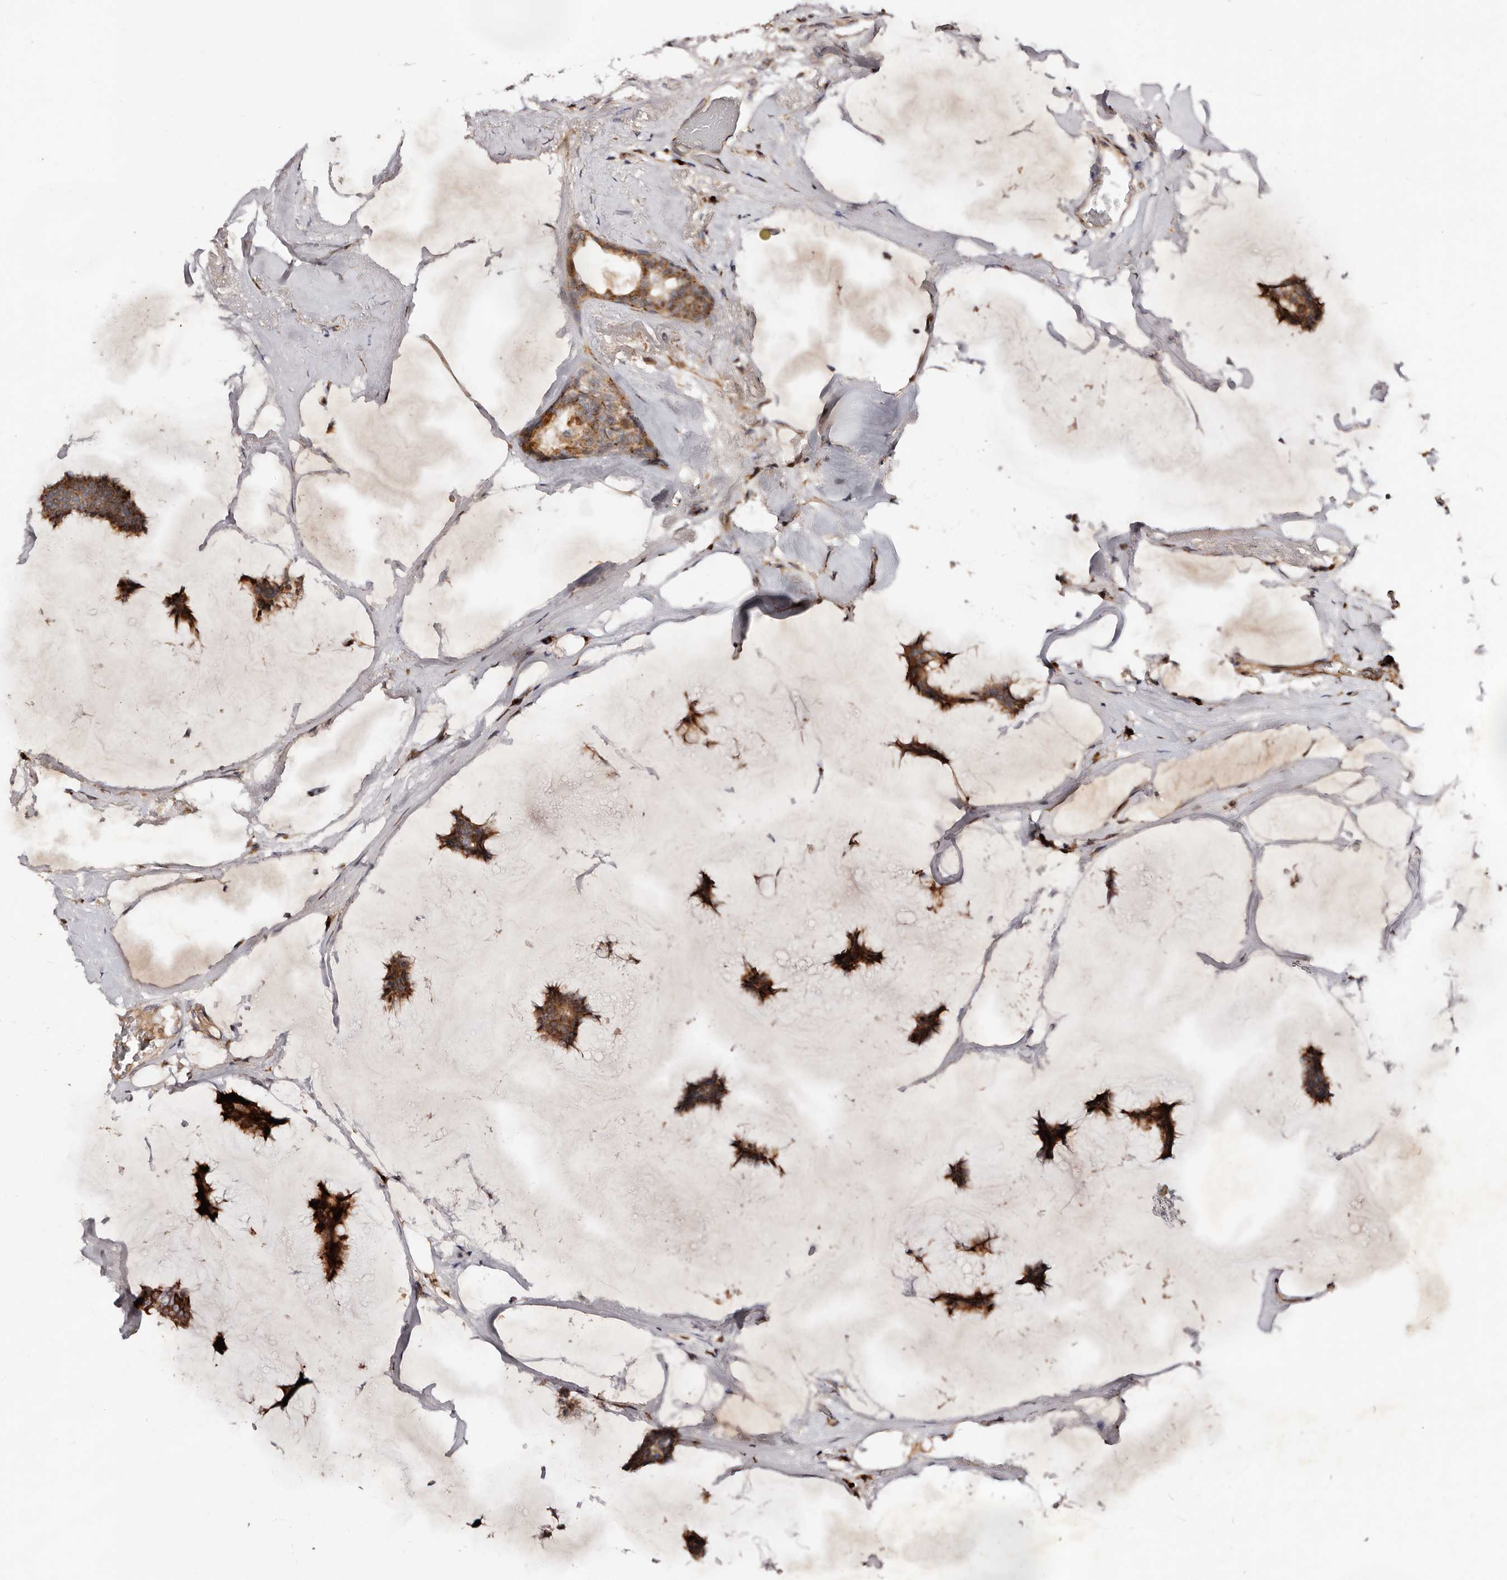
{"staining": {"intensity": "strong", "quantity": ">75%", "location": "cytoplasmic/membranous"}, "tissue": "breast cancer", "cell_type": "Tumor cells", "image_type": "cancer", "snomed": [{"axis": "morphology", "description": "Duct carcinoma"}, {"axis": "topography", "description": "Breast"}], "caption": "Breast cancer stained for a protein shows strong cytoplasmic/membranous positivity in tumor cells. Using DAB (3,3'-diaminobenzidine) (brown) and hematoxylin (blue) stains, captured at high magnification using brightfield microscopy.", "gene": "DACT2", "patient": {"sex": "female", "age": 93}}